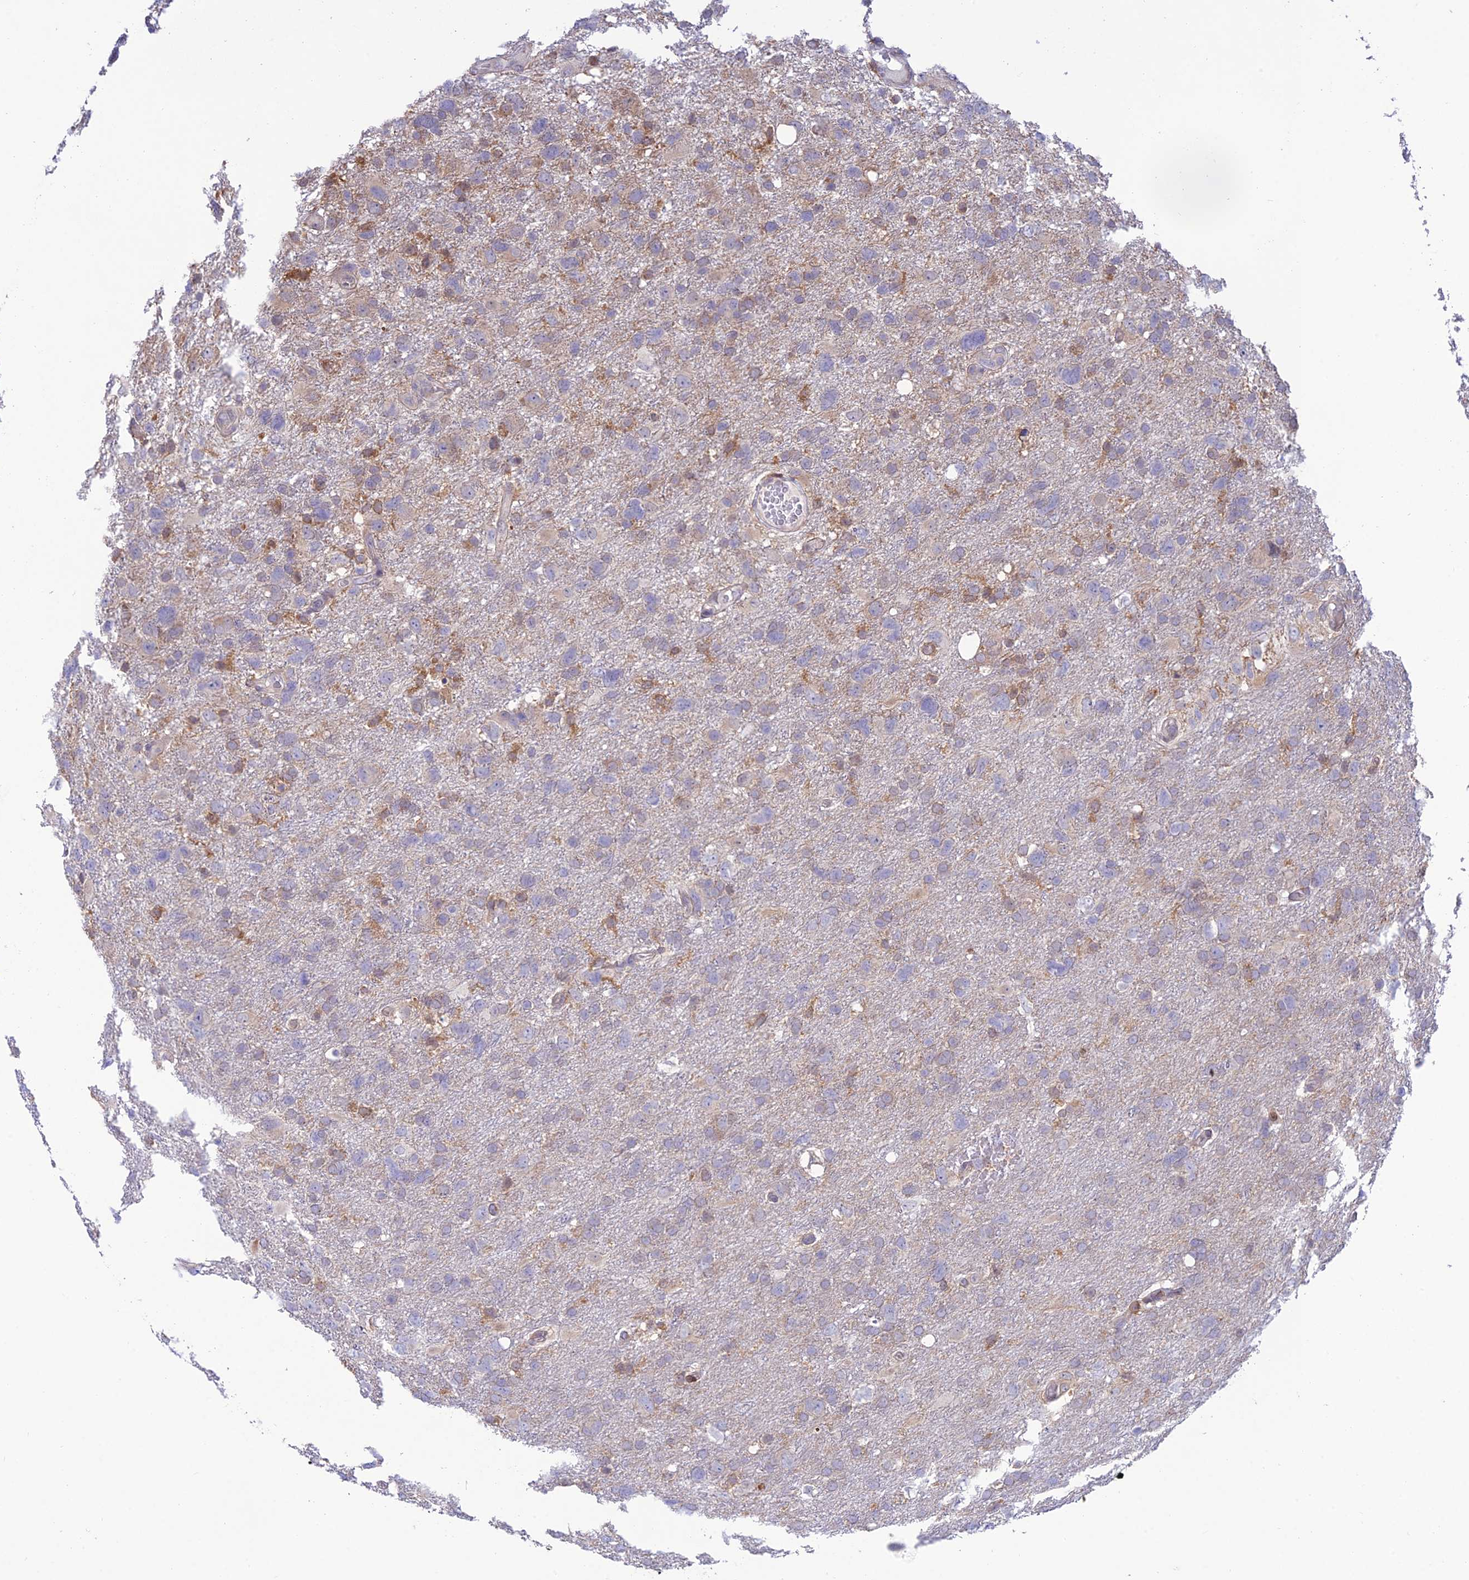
{"staining": {"intensity": "weak", "quantity": "<25%", "location": "cytoplasmic/membranous"}, "tissue": "glioma", "cell_type": "Tumor cells", "image_type": "cancer", "snomed": [{"axis": "morphology", "description": "Glioma, malignant, High grade"}, {"axis": "topography", "description": "Brain"}], "caption": "A photomicrograph of human glioma is negative for staining in tumor cells.", "gene": "FAM76A", "patient": {"sex": "male", "age": 61}}